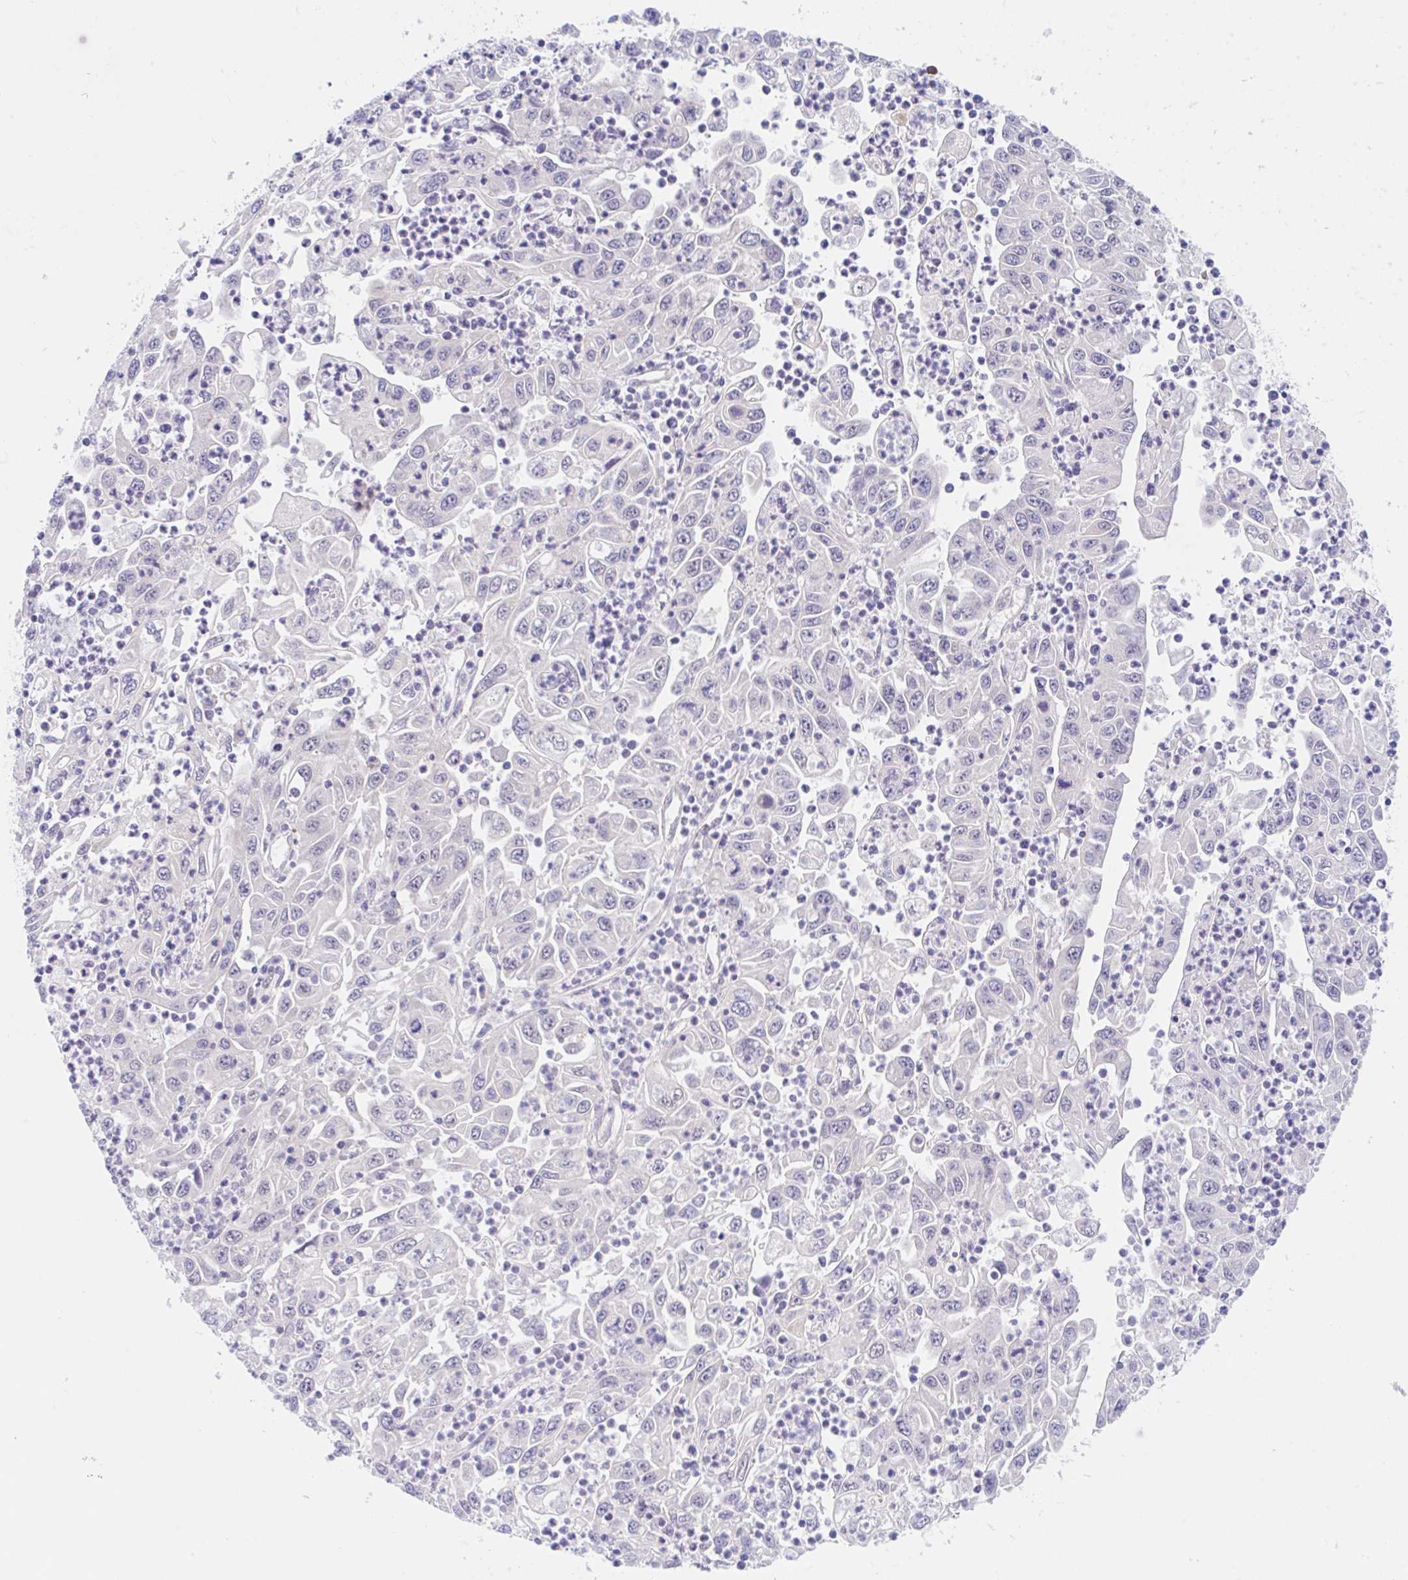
{"staining": {"intensity": "moderate", "quantity": "<25%", "location": "cytoplasmic/membranous"}, "tissue": "endometrial cancer", "cell_type": "Tumor cells", "image_type": "cancer", "snomed": [{"axis": "morphology", "description": "Adenocarcinoma, NOS"}, {"axis": "topography", "description": "Uterus"}], "caption": "Human endometrial cancer (adenocarcinoma) stained for a protein (brown) displays moderate cytoplasmic/membranous positive positivity in about <25% of tumor cells.", "gene": "TMEM86A", "patient": {"sex": "female", "age": 62}}